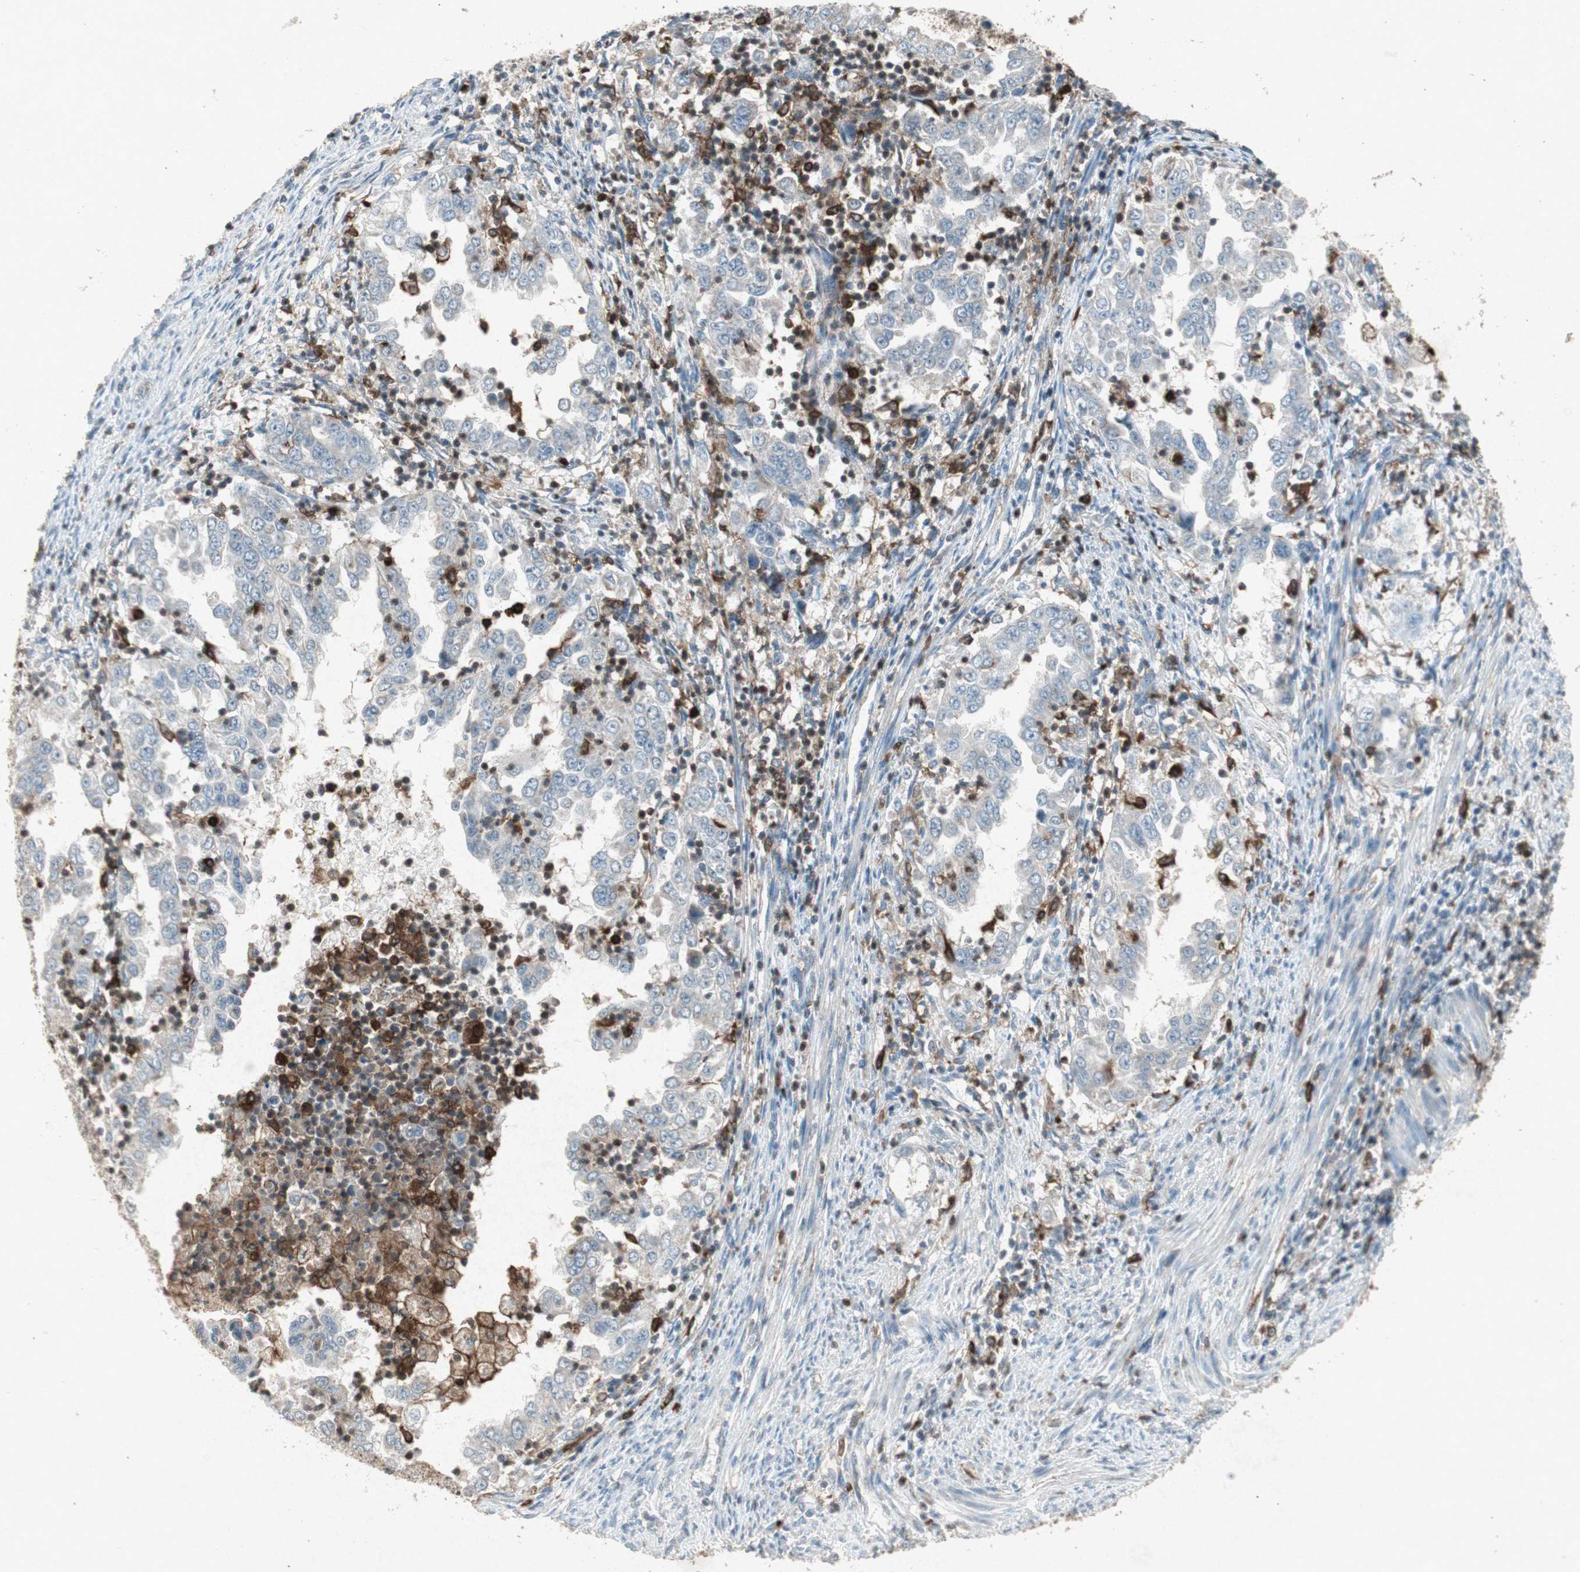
{"staining": {"intensity": "weak", "quantity": "25%-75%", "location": "cytoplasmic/membranous"}, "tissue": "endometrial cancer", "cell_type": "Tumor cells", "image_type": "cancer", "snomed": [{"axis": "morphology", "description": "Adenocarcinoma, NOS"}, {"axis": "topography", "description": "Endometrium"}], "caption": "An immunohistochemistry (IHC) photomicrograph of neoplastic tissue is shown. Protein staining in brown shows weak cytoplasmic/membranous positivity in endometrial adenocarcinoma within tumor cells.", "gene": "TYROBP", "patient": {"sex": "female", "age": 85}}